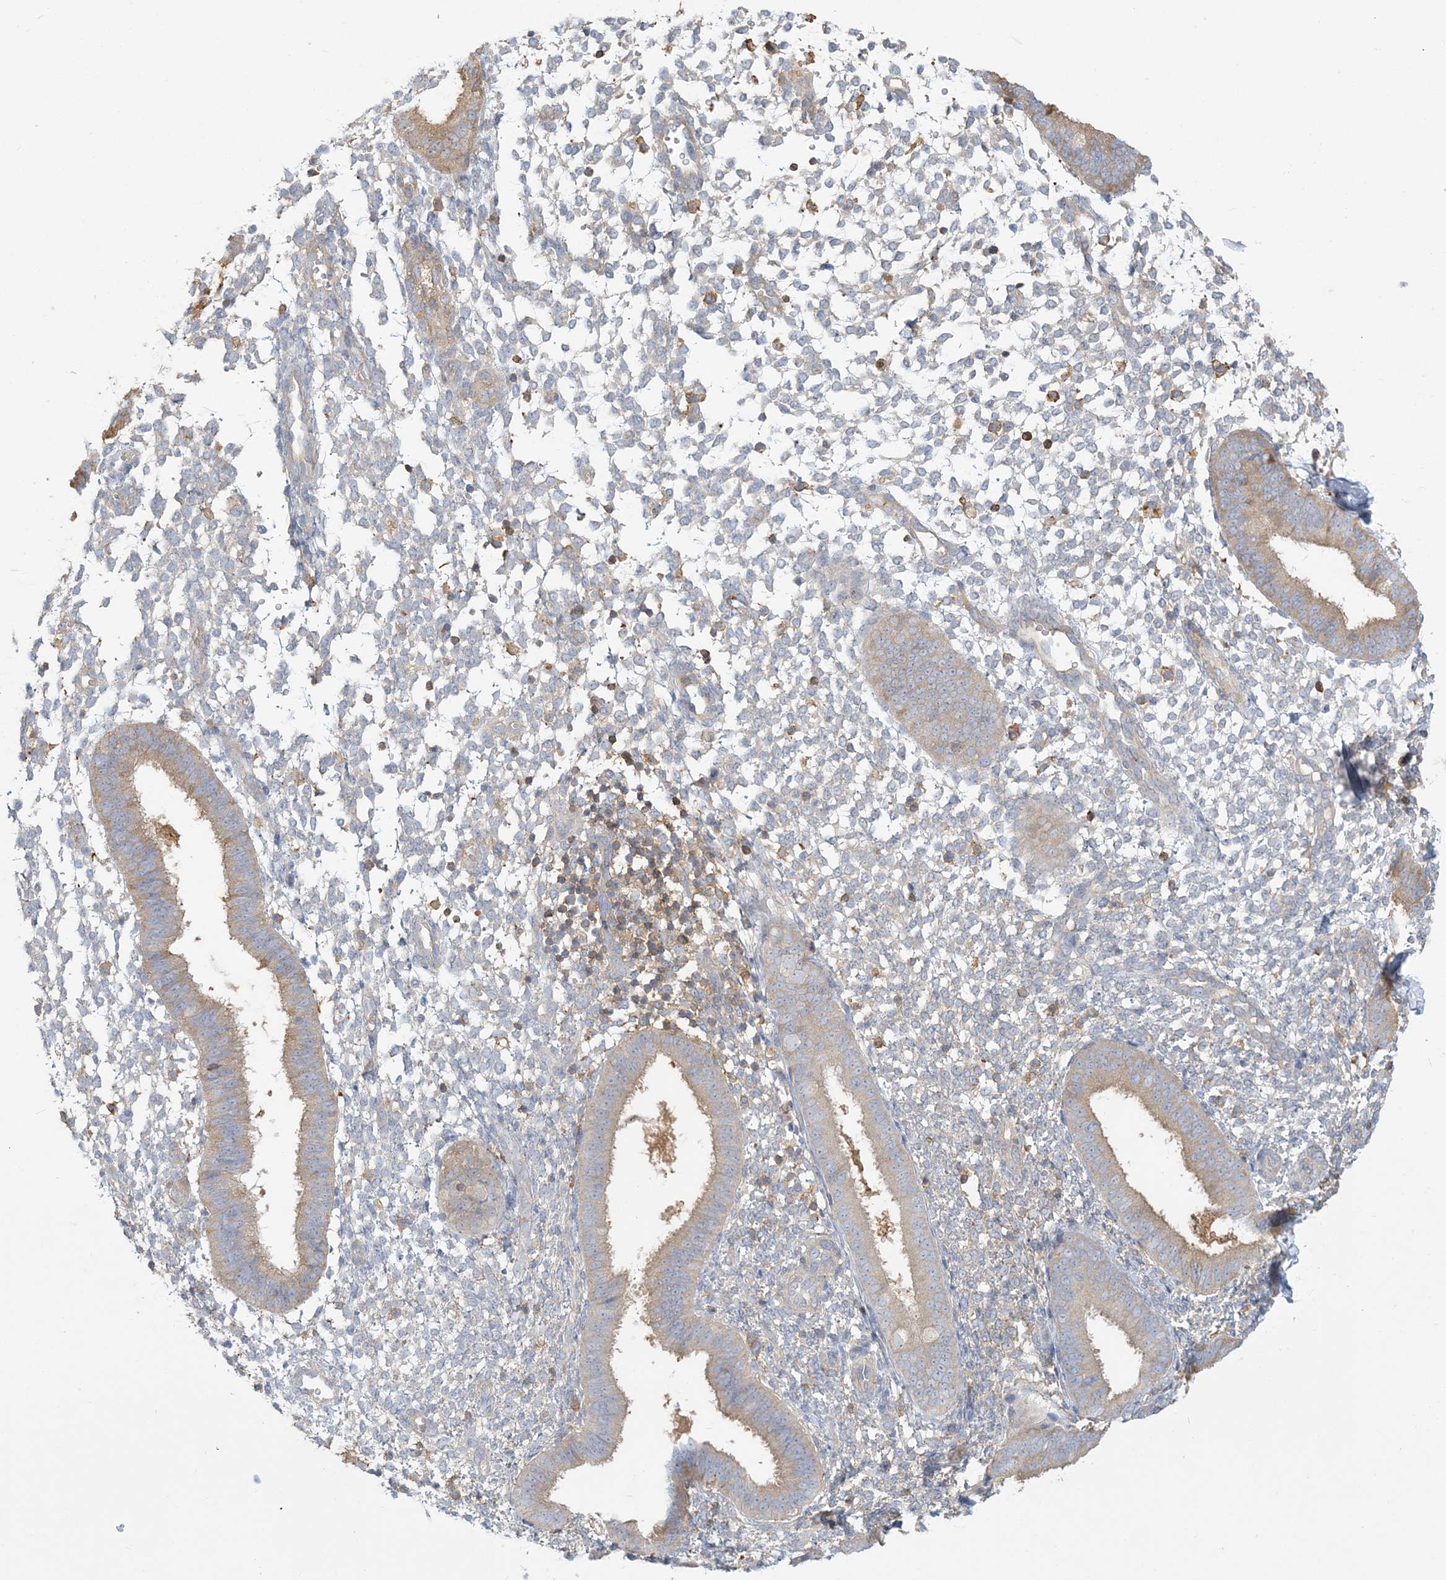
{"staining": {"intensity": "moderate", "quantity": "<25%", "location": "cytoplasmic/membranous"}, "tissue": "endometrium", "cell_type": "Cells in endometrial stroma", "image_type": "normal", "snomed": [{"axis": "morphology", "description": "Normal tissue, NOS"}, {"axis": "topography", "description": "Uterus"}, {"axis": "topography", "description": "Endometrium"}], "caption": "An image of endometrium stained for a protein demonstrates moderate cytoplasmic/membranous brown staining in cells in endometrial stroma.", "gene": "ANKS1A", "patient": {"sex": "female", "age": 48}}